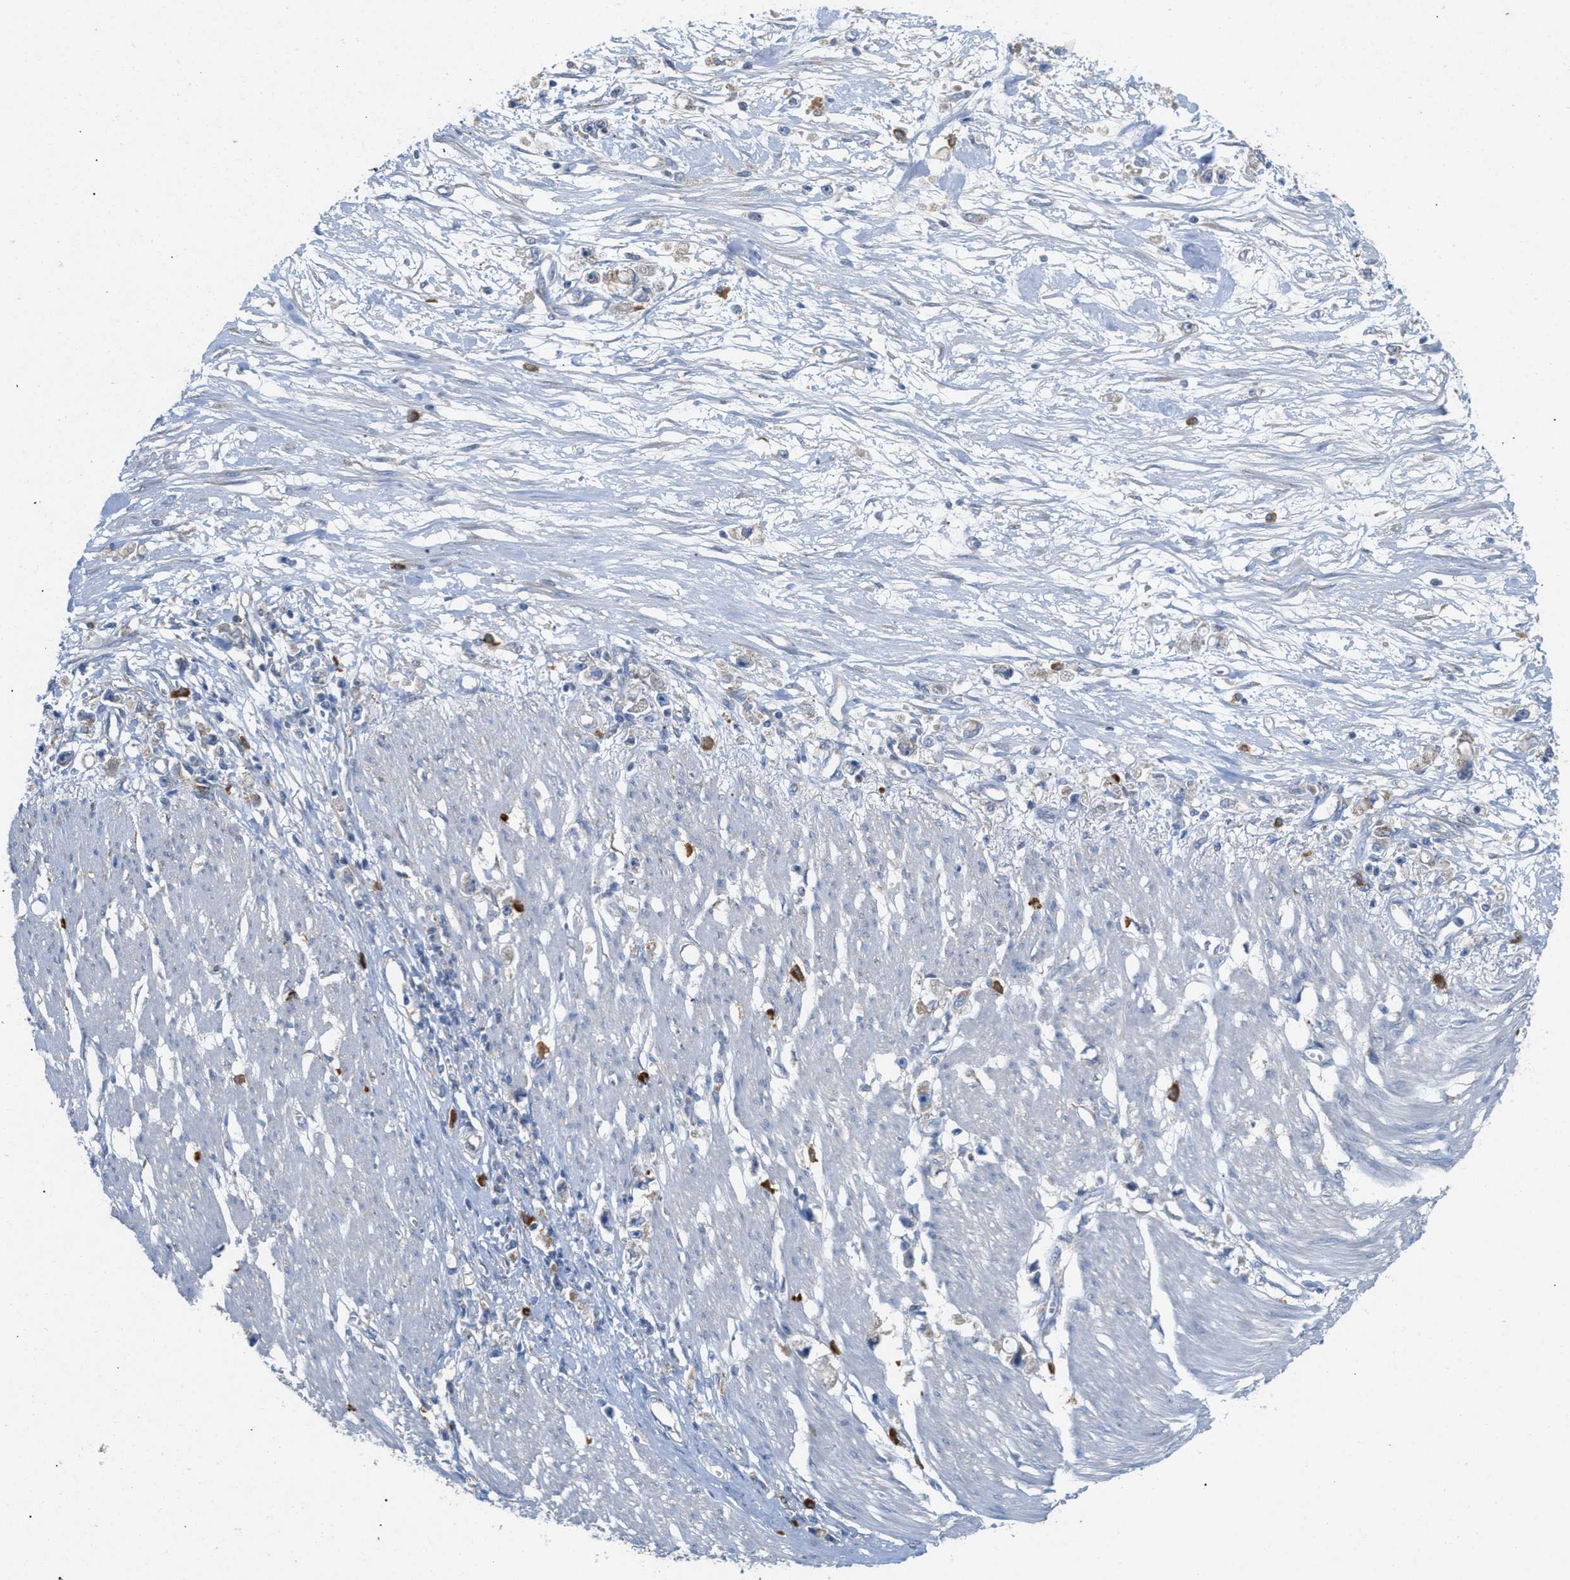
{"staining": {"intensity": "negative", "quantity": "none", "location": "none"}, "tissue": "stomach cancer", "cell_type": "Tumor cells", "image_type": "cancer", "snomed": [{"axis": "morphology", "description": "Adenocarcinoma, NOS"}, {"axis": "topography", "description": "Stomach"}], "caption": "This is a image of IHC staining of stomach cancer (adenocarcinoma), which shows no positivity in tumor cells. (DAB IHC, high magnification).", "gene": "DYNC2I1", "patient": {"sex": "female", "age": 59}}